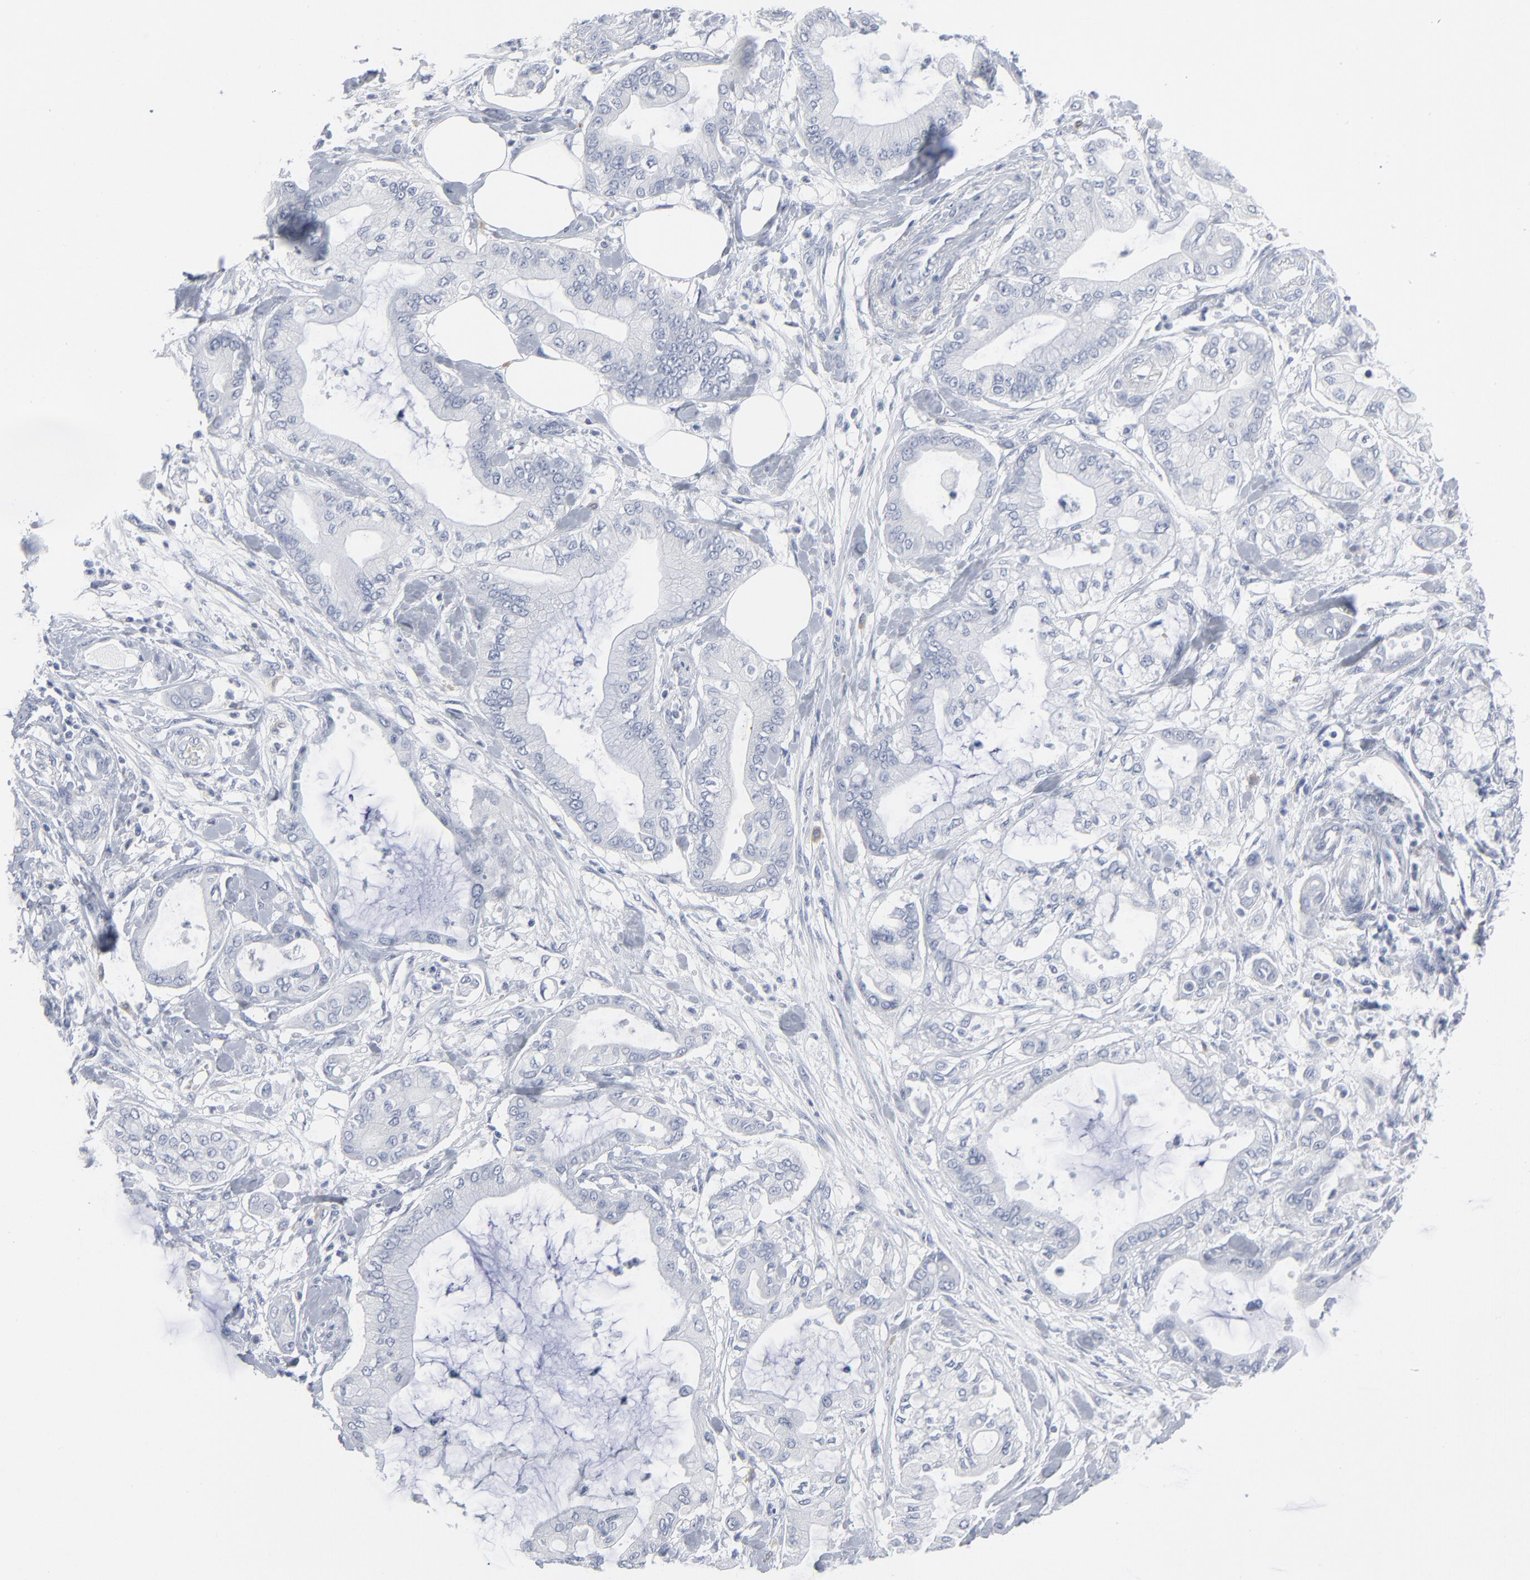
{"staining": {"intensity": "negative", "quantity": "none", "location": "none"}, "tissue": "pancreatic cancer", "cell_type": "Tumor cells", "image_type": "cancer", "snomed": [{"axis": "morphology", "description": "Adenocarcinoma, NOS"}, {"axis": "morphology", "description": "Adenocarcinoma, metastatic, NOS"}, {"axis": "topography", "description": "Lymph node"}, {"axis": "topography", "description": "Pancreas"}, {"axis": "topography", "description": "Duodenum"}], "caption": "An immunohistochemistry (IHC) photomicrograph of adenocarcinoma (pancreatic) is shown. There is no staining in tumor cells of adenocarcinoma (pancreatic). (Brightfield microscopy of DAB (3,3'-diaminobenzidine) immunohistochemistry at high magnification).", "gene": "PAGE1", "patient": {"sex": "female", "age": 64}}